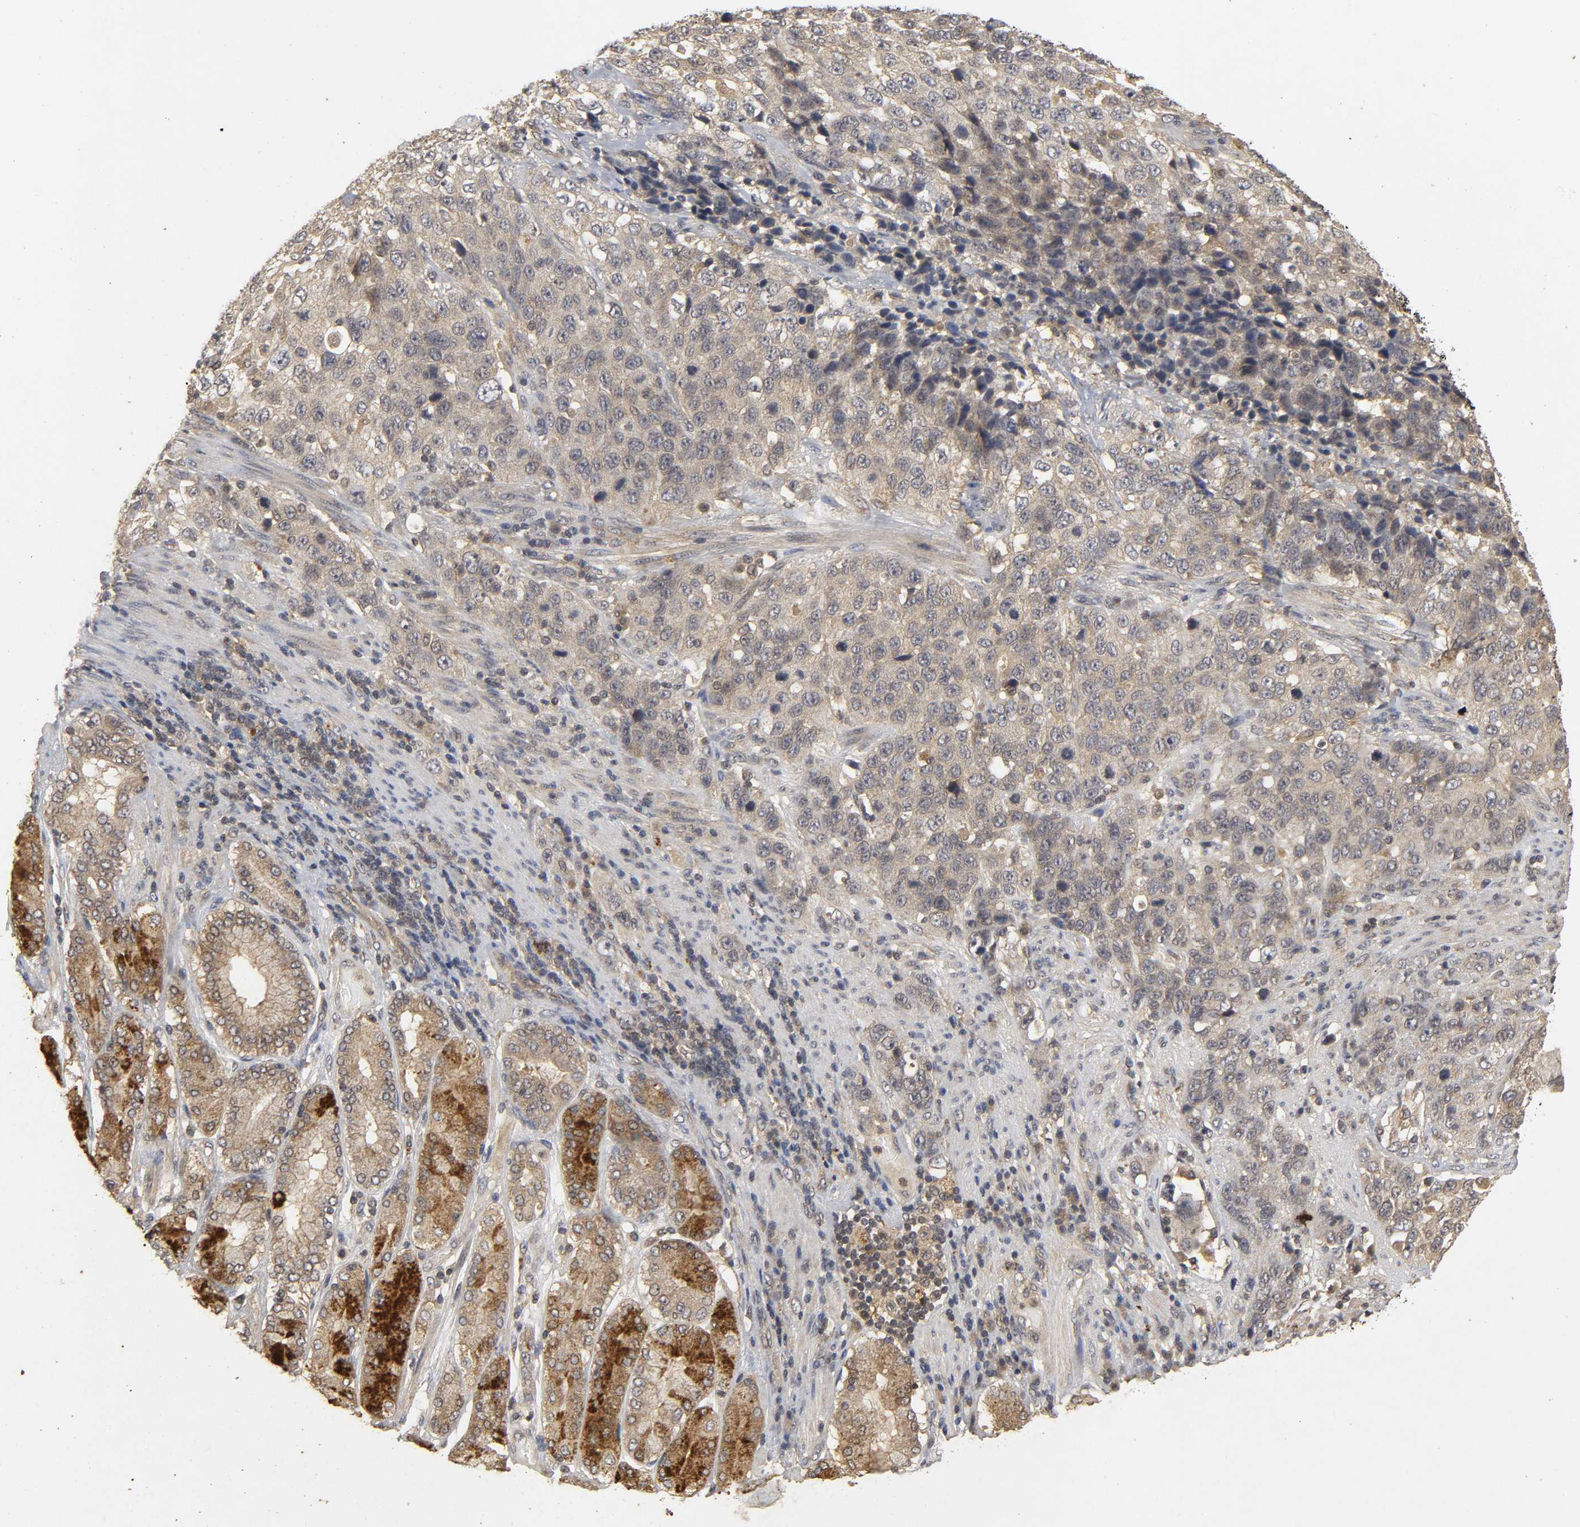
{"staining": {"intensity": "weak", "quantity": "25%-75%", "location": "cytoplasmic/membranous"}, "tissue": "stomach cancer", "cell_type": "Tumor cells", "image_type": "cancer", "snomed": [{"axis": "morphology", "description": "Normal tissue, NOS"}, {"axis": "morphology", "description": "Adenocarcinoma, NOS"}, {"axis": "topography", "description": "Stomach"}], "caption": "High-magnification brightfield microscopy of adenocarcinoma (stomach) stained with DAB (brown) and counterstained with hematoxylin (blue). tumor cells exhibit weak cytoplasmic/membranous positivity is seen in approximately25%-75% of cells.", "gene": "TRAF6", "patient": {"sex": "male", "age": 48}}